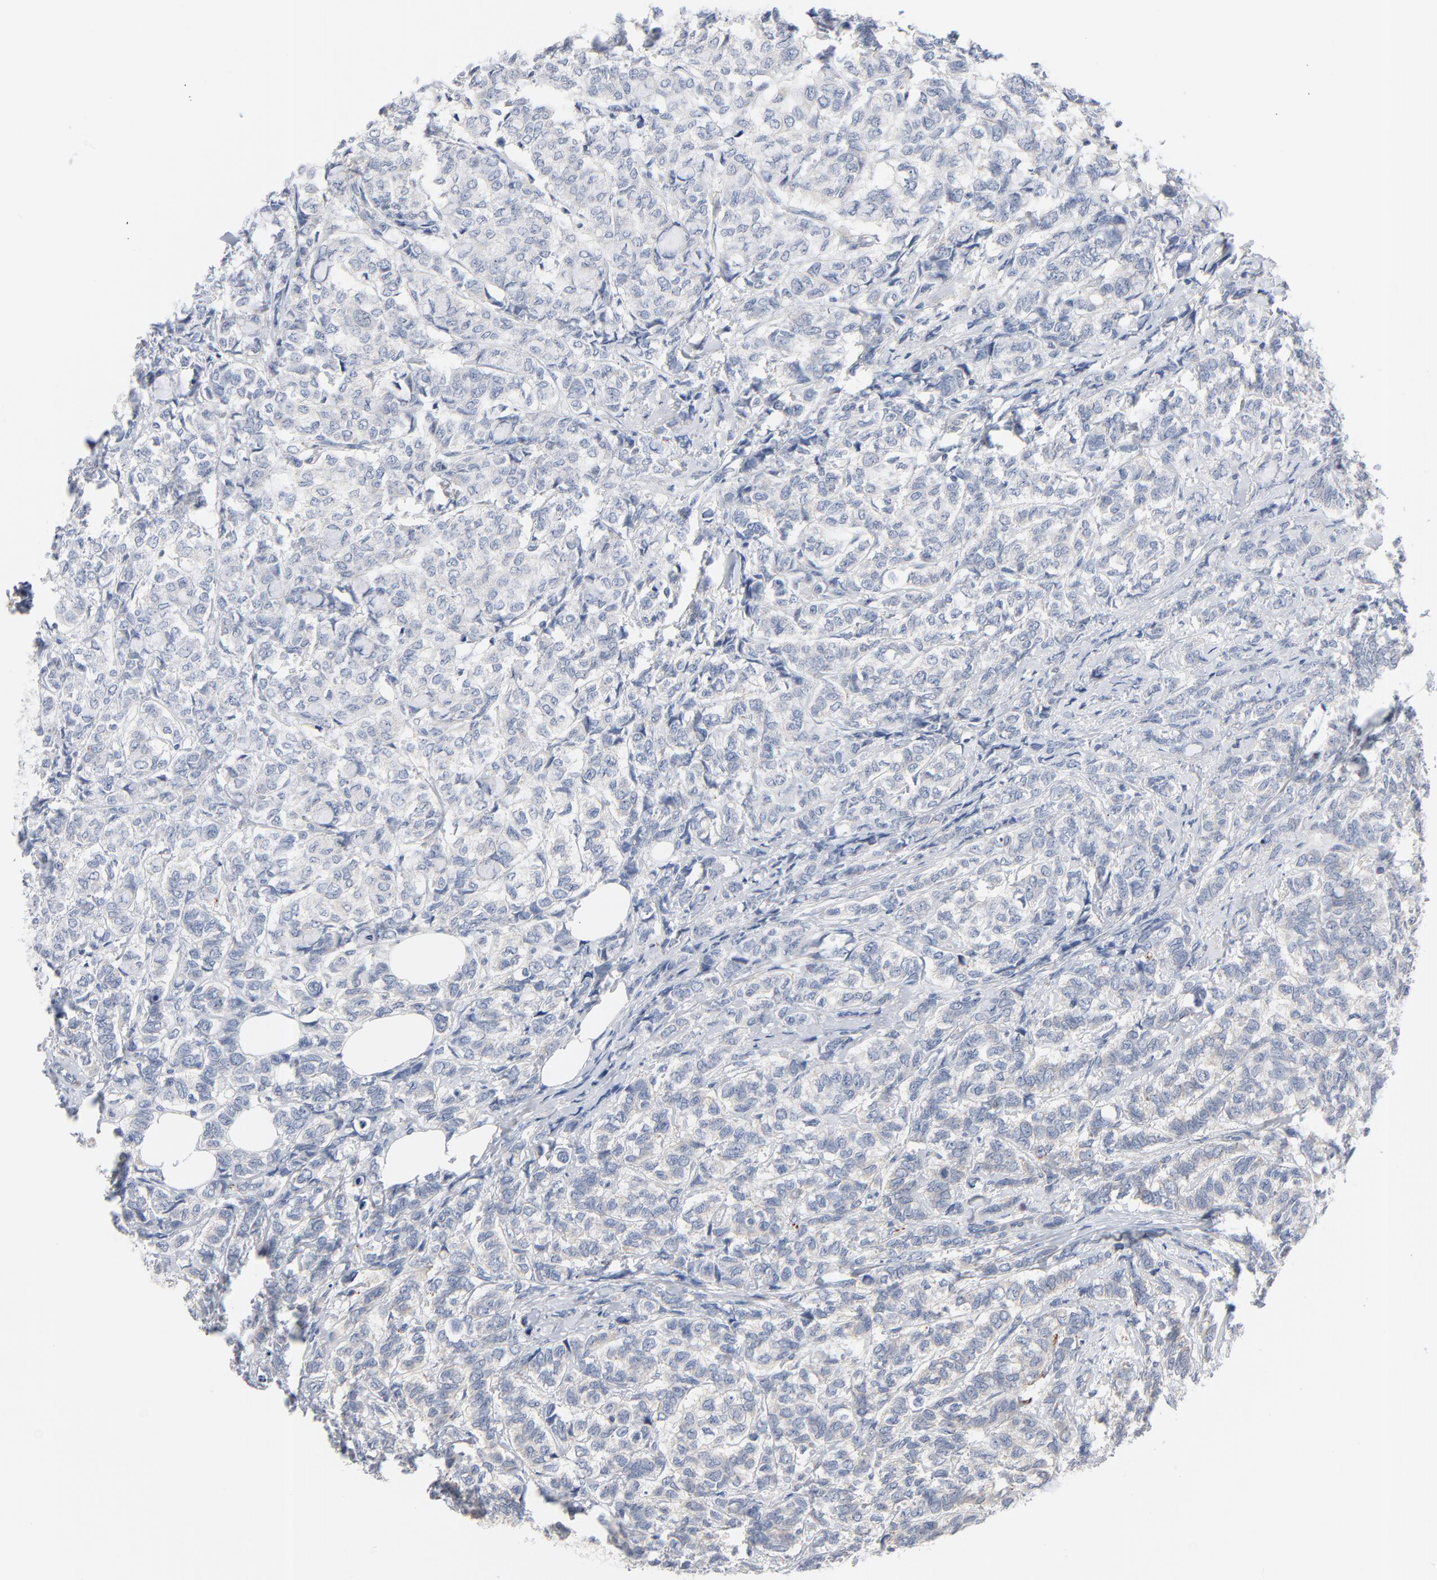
{"staining": {"intensity": "negative", "quantity": "none", "location": "none"}, "tissue": "breast cancer", "cell_type": "Tumor cells", "image_type": "cancer", "snomed": [{"axis": "morphology", "description": "Lobular carcinoma"}, {"axis": "topography", "description": "Breast"}], "caption": "DAB immunohistochemical staining of human lobular carcinoma (breast) shows no significant positivity in tumor cells.", "gene": "IFT43", "patient": {"sex": "female", "age": 60}}